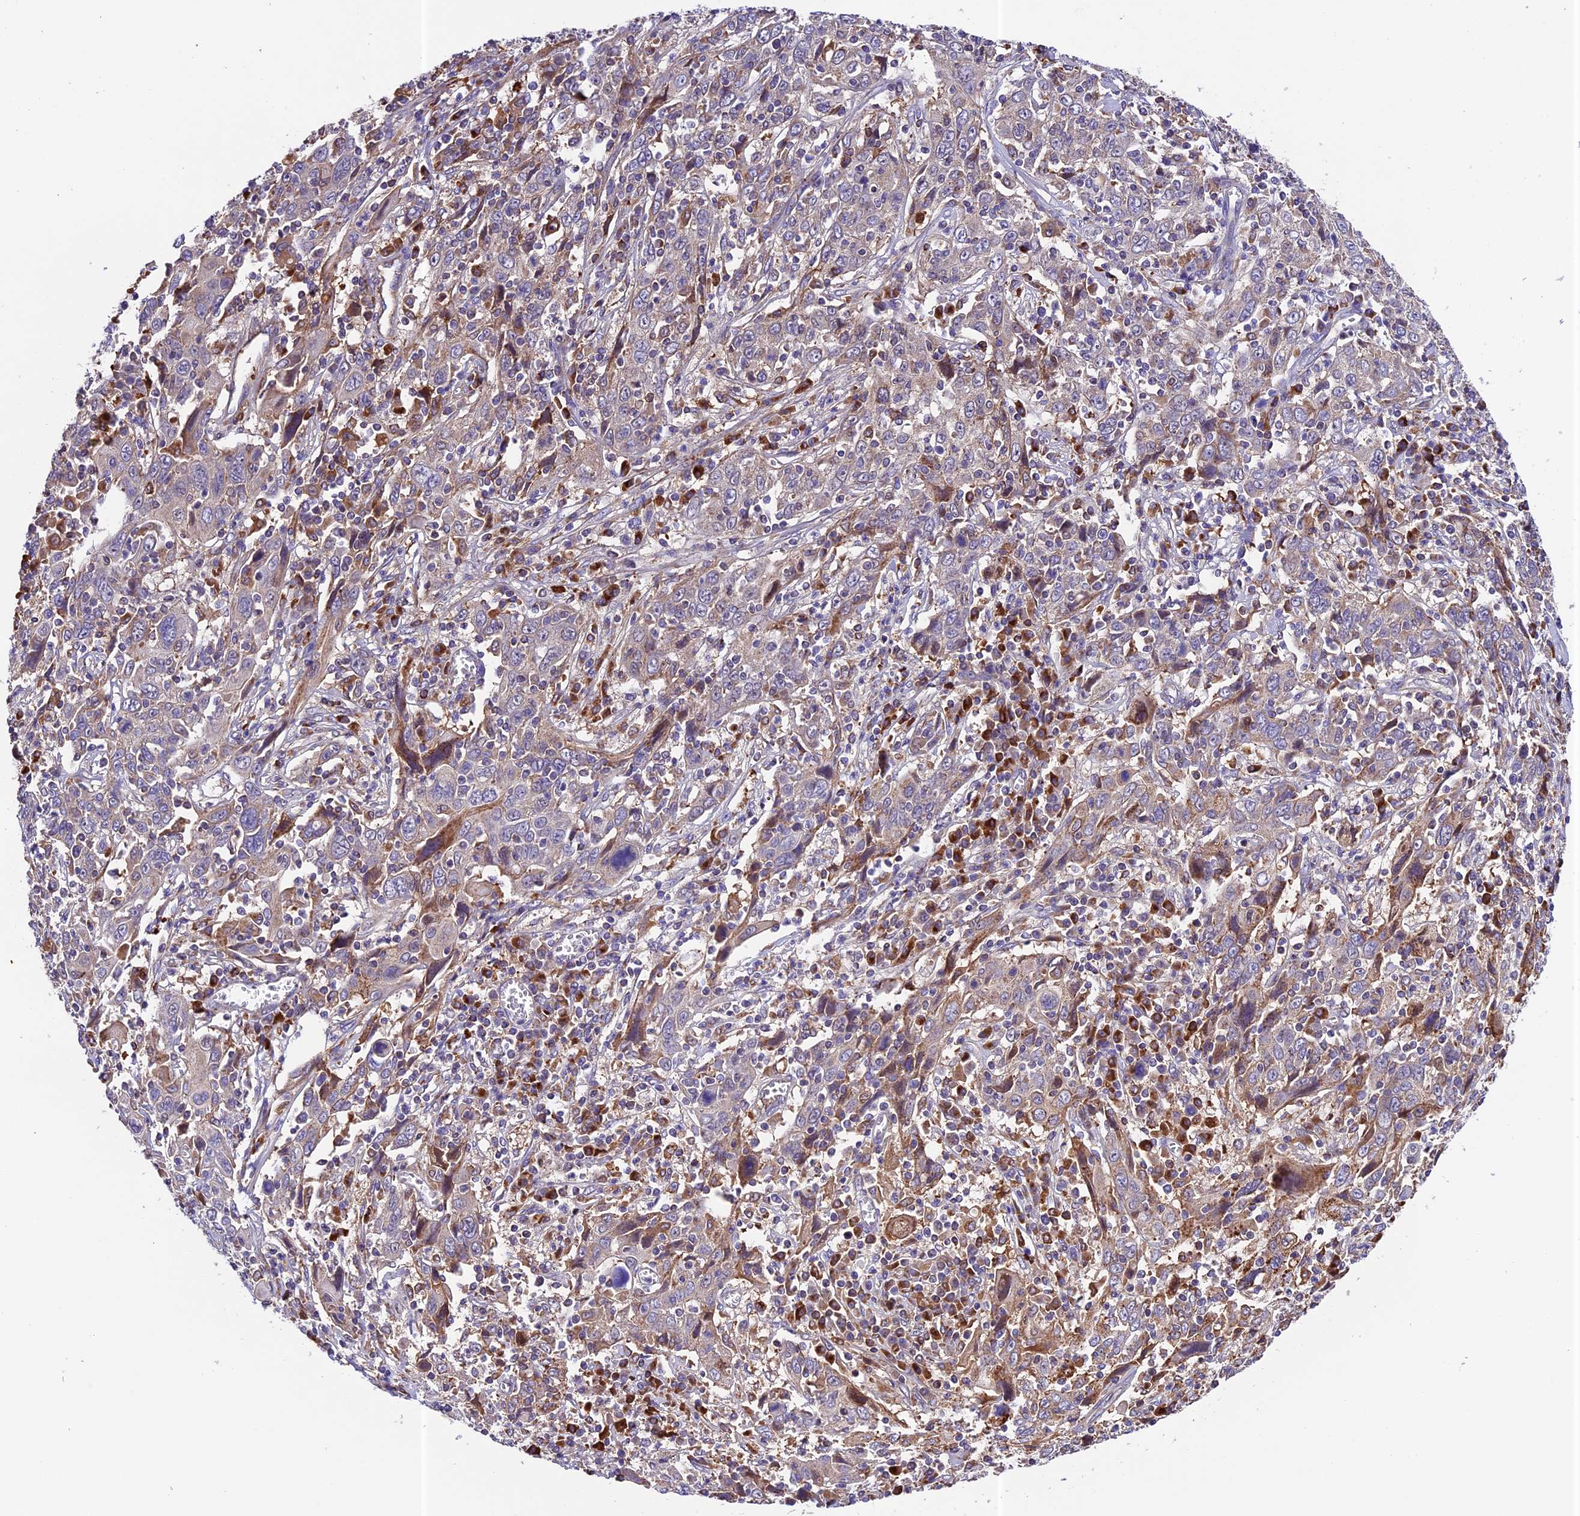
{"staining": {"intensity": "weak", "quantity": "25%-75%", "location": "cytoplasmic/membranous"}, "tissue": "cervical cancer", "cell_type": "Tumor cells", "image_type": "cancer", "snomed": [{"axis": "morphology", "description": "Squamous cell carcinoma, NOS"}, {"axis": "topography", "description": "Cervix"}], "caption": "Immunohistochemistry photomicrograph of neoplastic tissue: cervical cancer (squamous cell carcinoma) stained using immunohistochemistry (IHC) demonstrates low levels of weak protein expression localized specifically in the cytoplasmic/membranous of tumor cells, appearing as a cytoplasmic/membranous brown color.", "gene": "METTL22", "patient": {"sex": "female", "age": 46}}